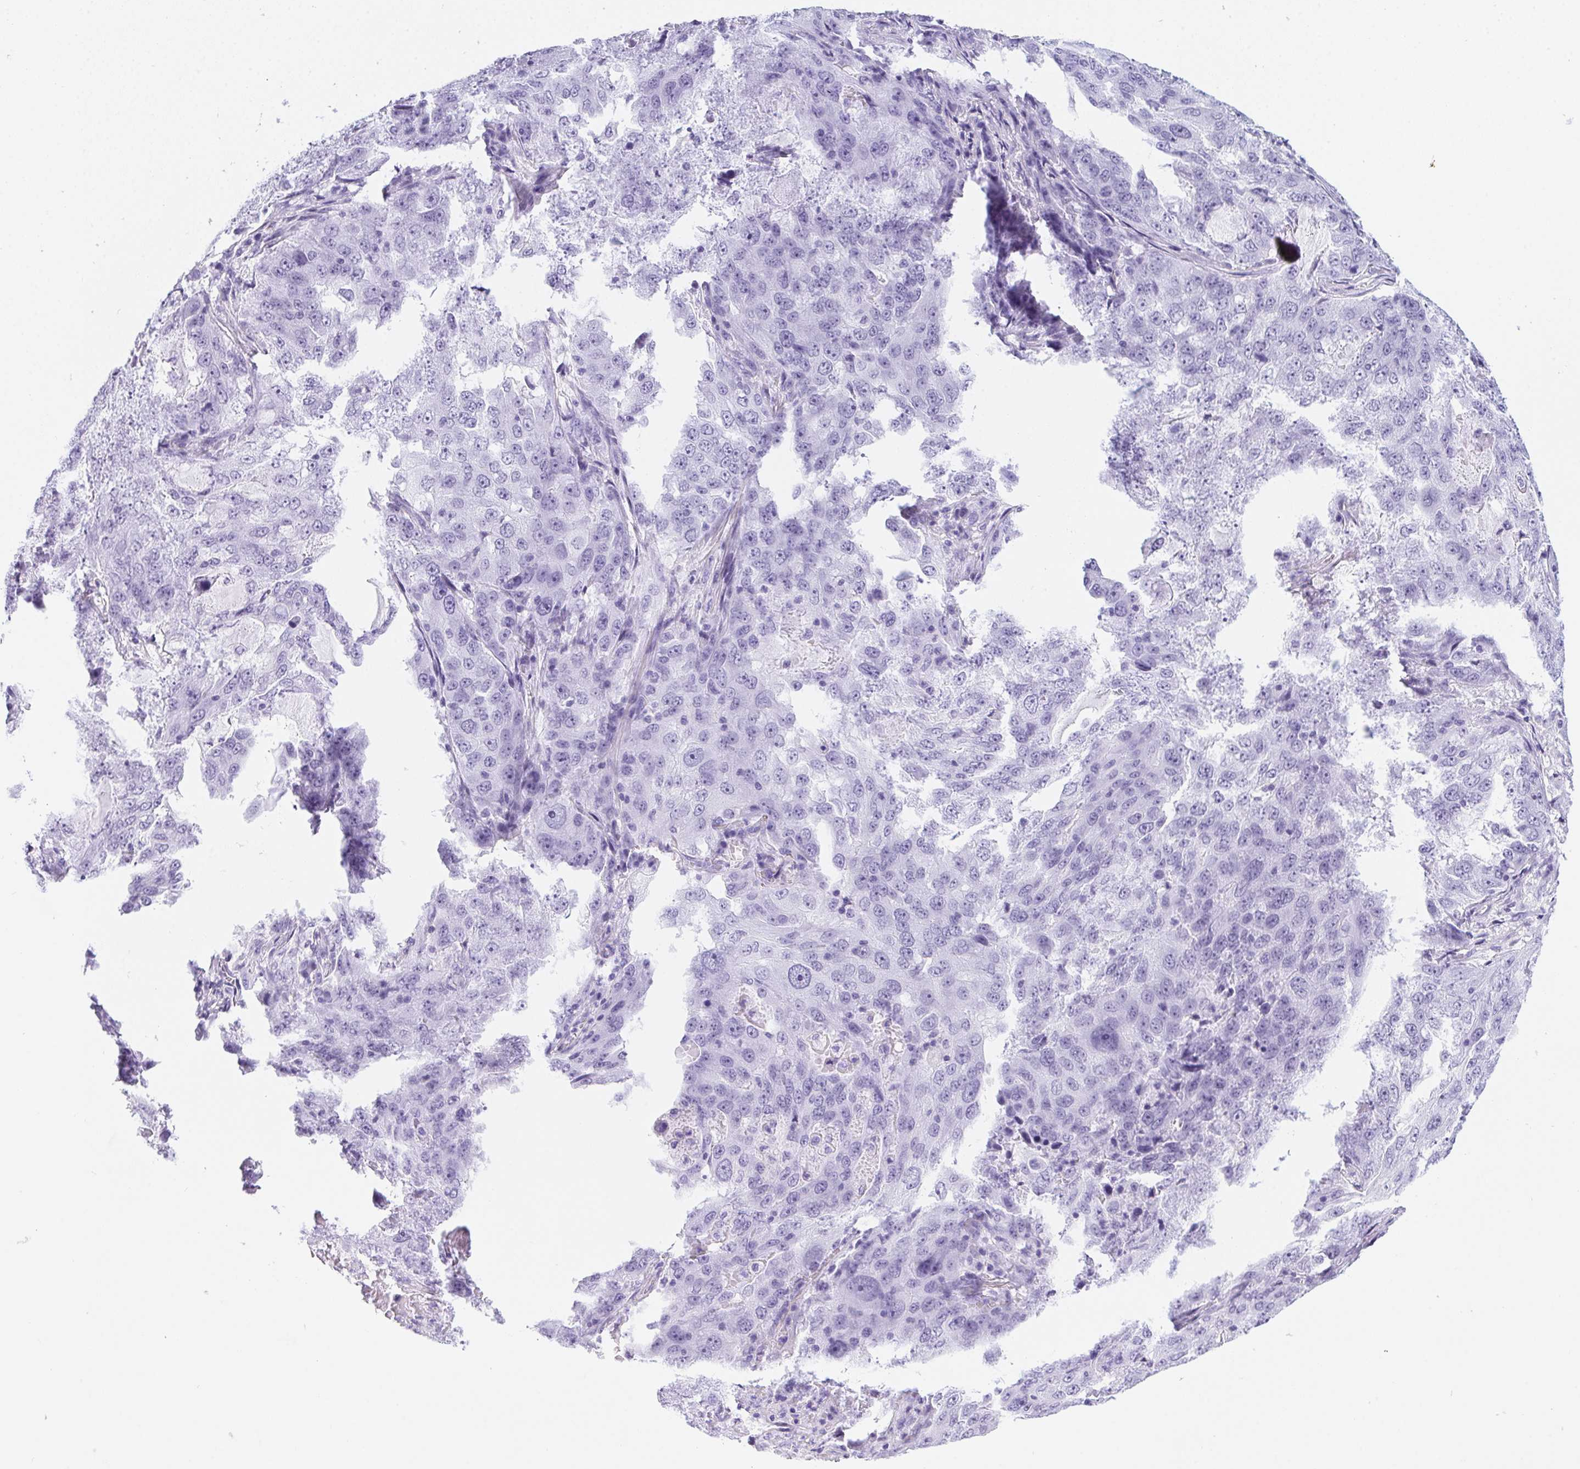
{"staining": {"intensity": "negative", "quantity": "none", "location": "none"}, "tissue": "lung cancer", "cell_type": "Tumor cells", "image_type": "cancer", "snomed": [{"axis": "morphology", "description": "Adenocarcinoma, NOS"}, {"axis": "topography", "description": "Lung"}], "caption": "Tumor cells show no significant protein staining in lung adenocarcinoma. (DAB (3,3'-diaminobenzidine) IHC with hematoxylin counter stain).", "gene": "HELLS", "patient": {"sex": "female", "age": 61}}